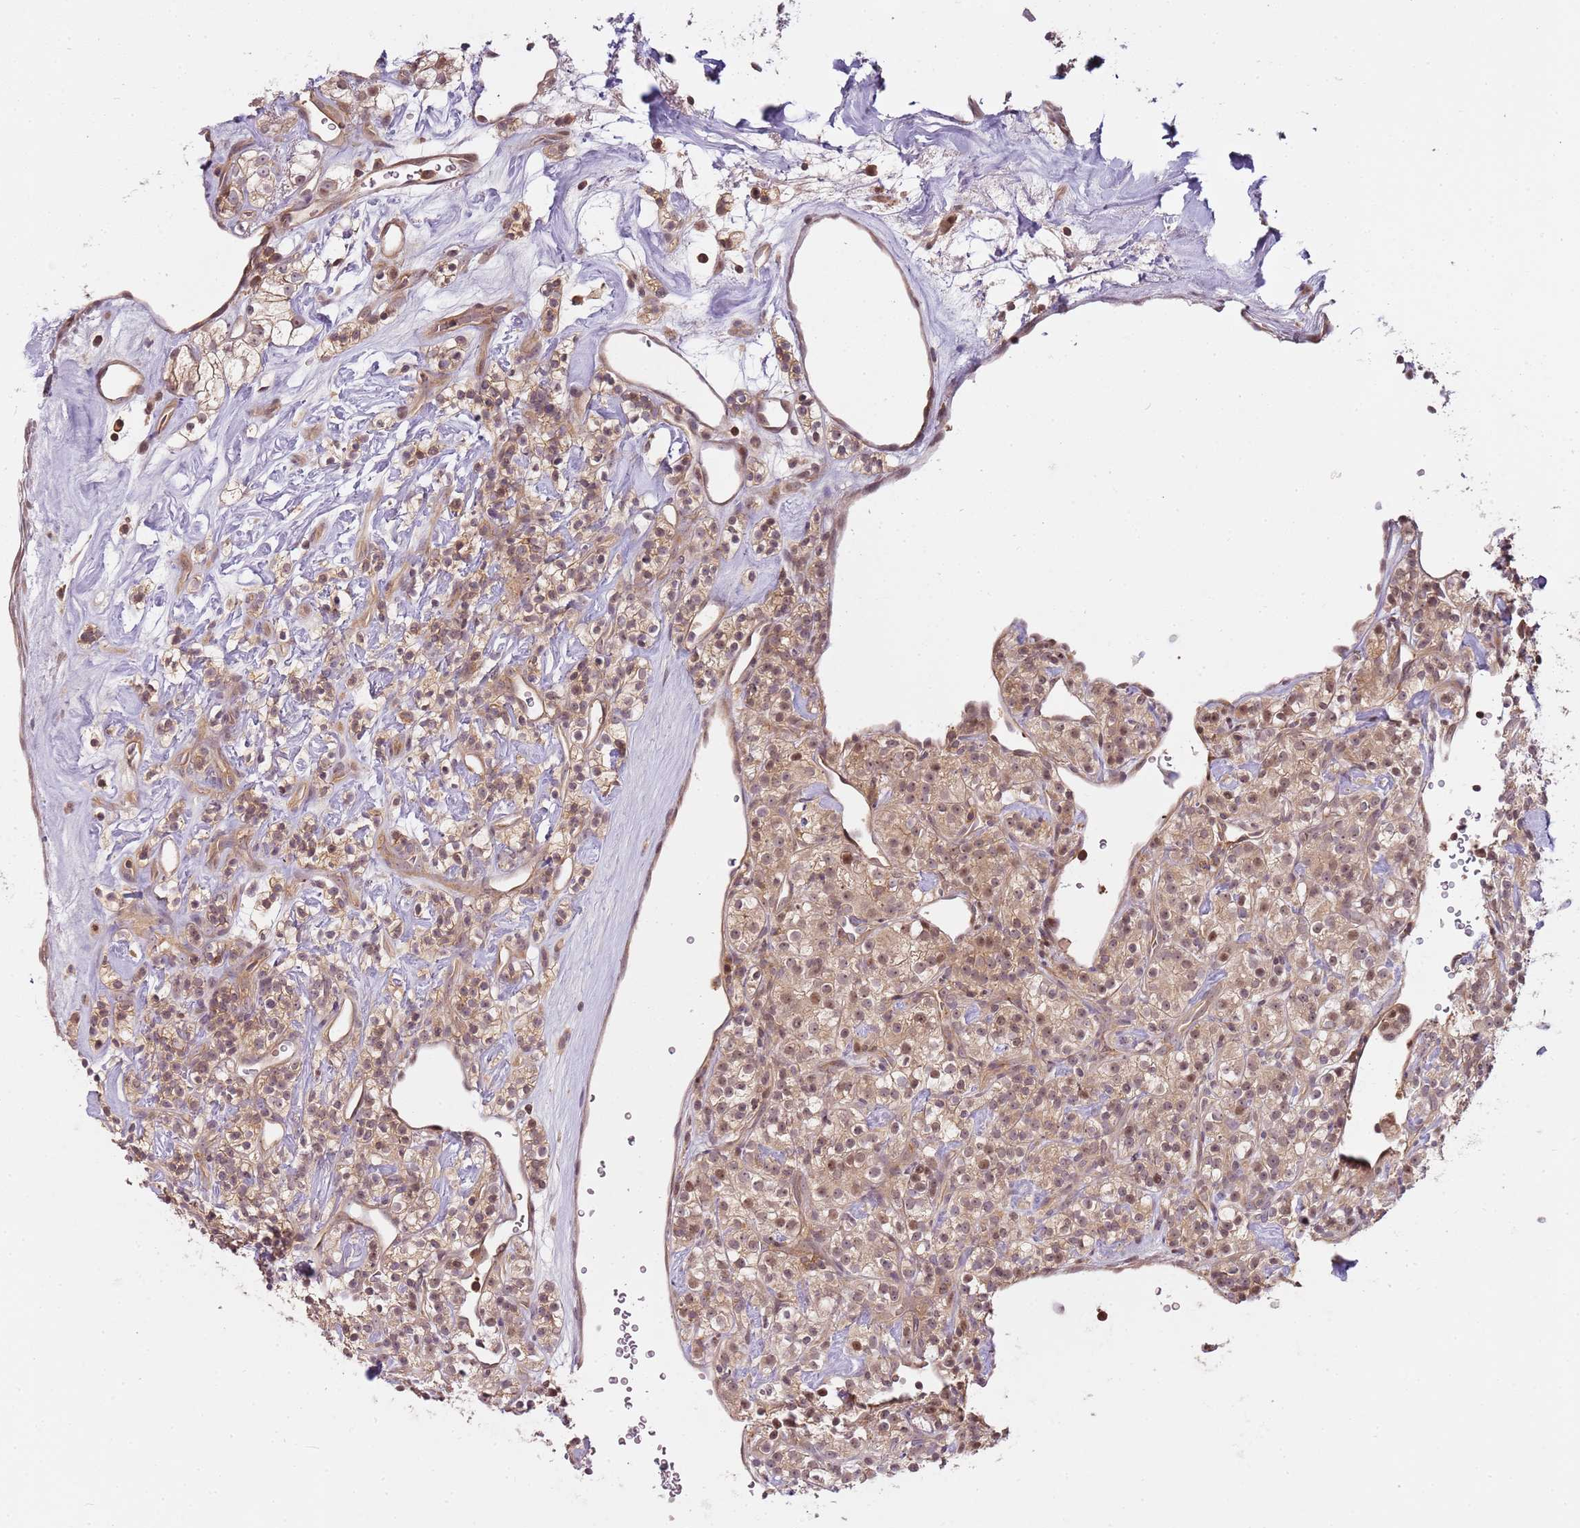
{"staining": {"intensity": "moderate", "quantity": ">75%", "location": "cytoplasmic/membranous,nuclear"}, "tissue": "renal cancer", "cell_type": "Tumor cells", "image_type": "cancer", "snomed": [{"axis": "morphology", "description": "Adenocarcinoma, NOS"}, {"axis": "topography", "description": "Kidney"}], "caption": "This histopathology image demonstrates immunohistochemistry staining of human adenocarcinoma (renal), with medium moderate cytoplasmic/membranous and nuclear positivity in approximately >75% of tumor cells.", "gene": "GSTO2", "patient": {"sex": "male", "age": 77}}